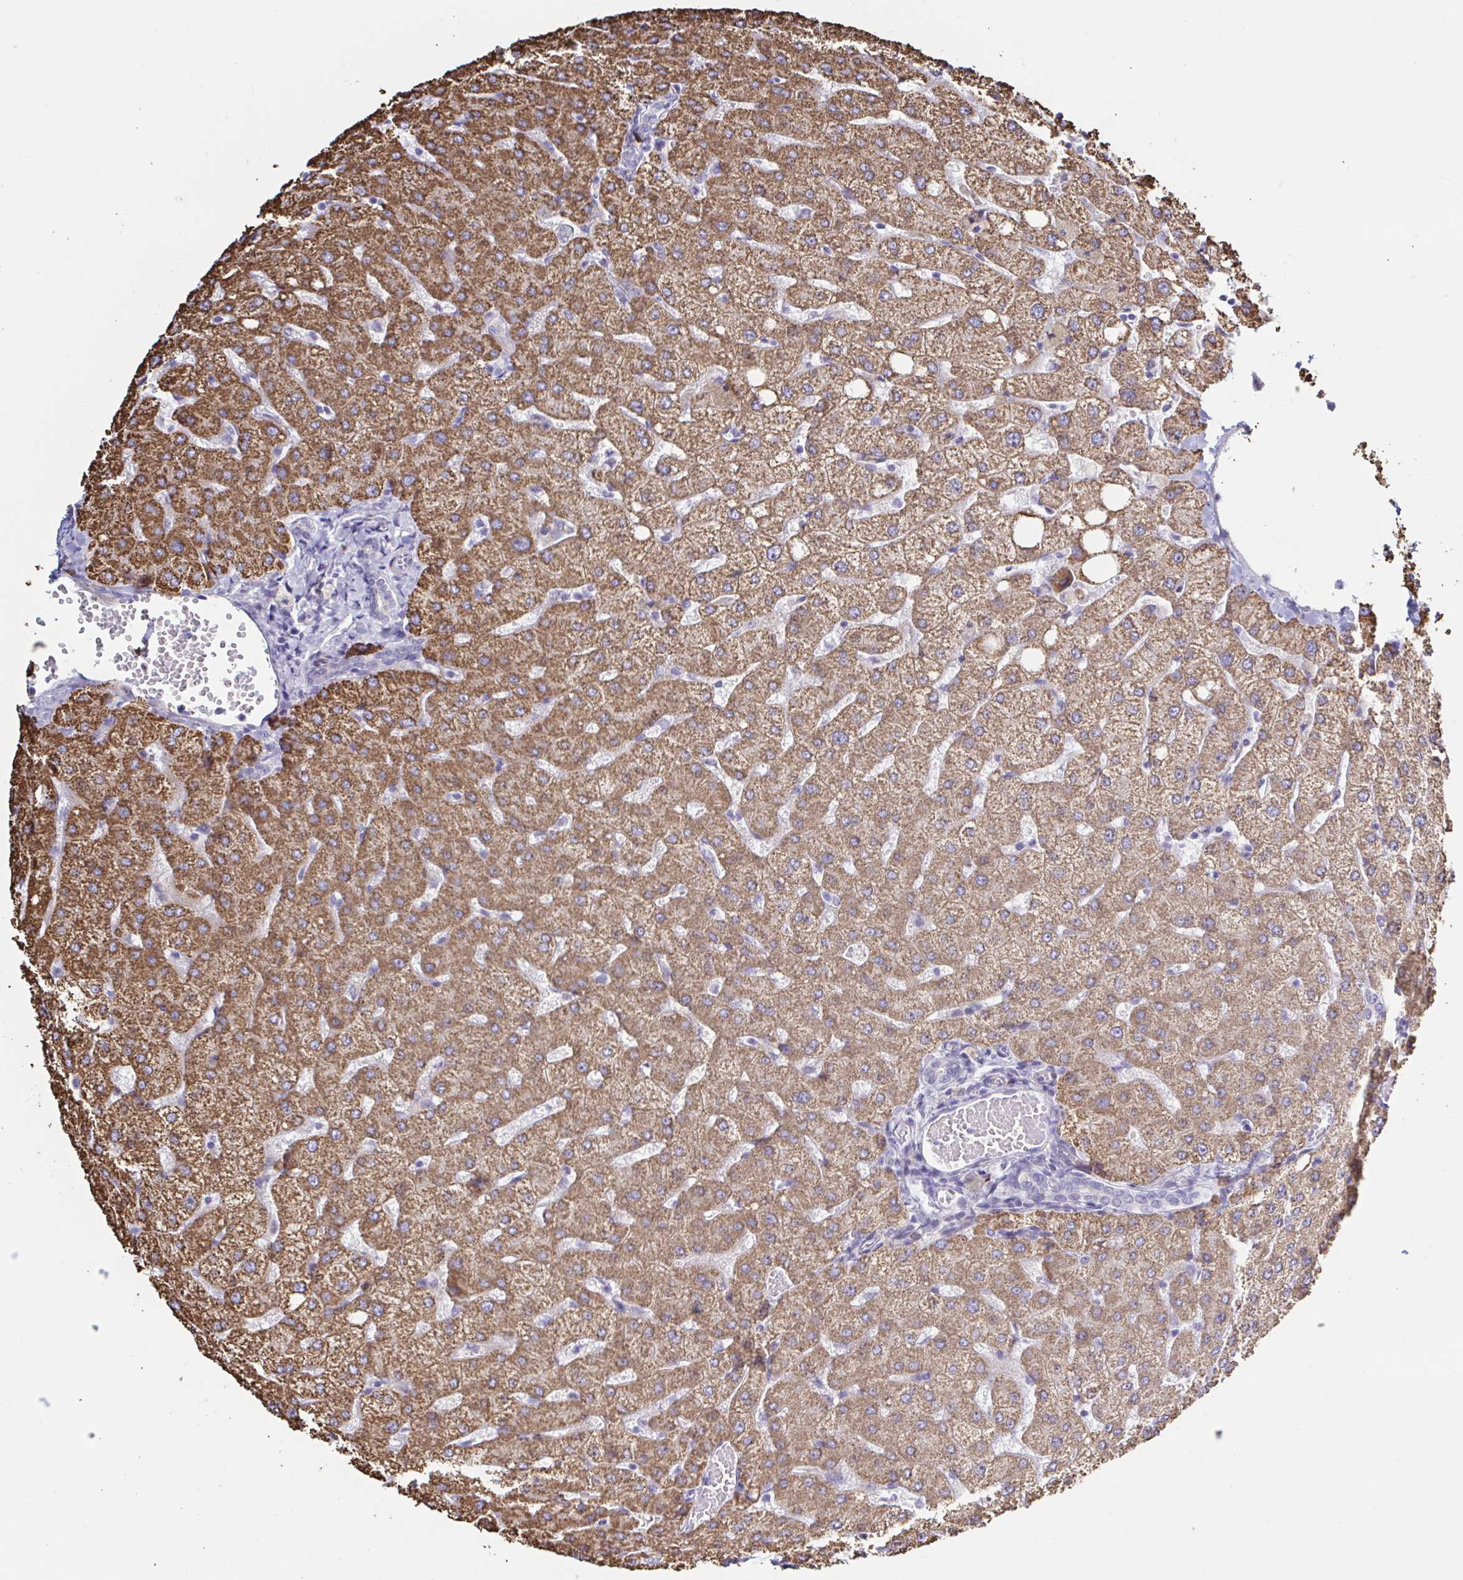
{"staining": {"intensity": "negative", "quantity": "none", "location": "none"}, "tissue": "liver", "cell_type": "Cholangiocytes", "image_type": "normal", "snomed": [{"axis": "morphology", "description": "Normal tissue, NOS"}, {"axis": "topography", "description": "Liver"}], "caption": "Immunohistochemical staining of unremarkable liver demonstrates no significant expression in cholangiocytes. Brightfield microscopy of IHC stained with DAB (3,3'-diaminobenzidine) (brown) and hematoxylin (blue), captured at high magnification.", "gene": "ENSG00000271254", "patient": {"sex": "female", "age": 54}}